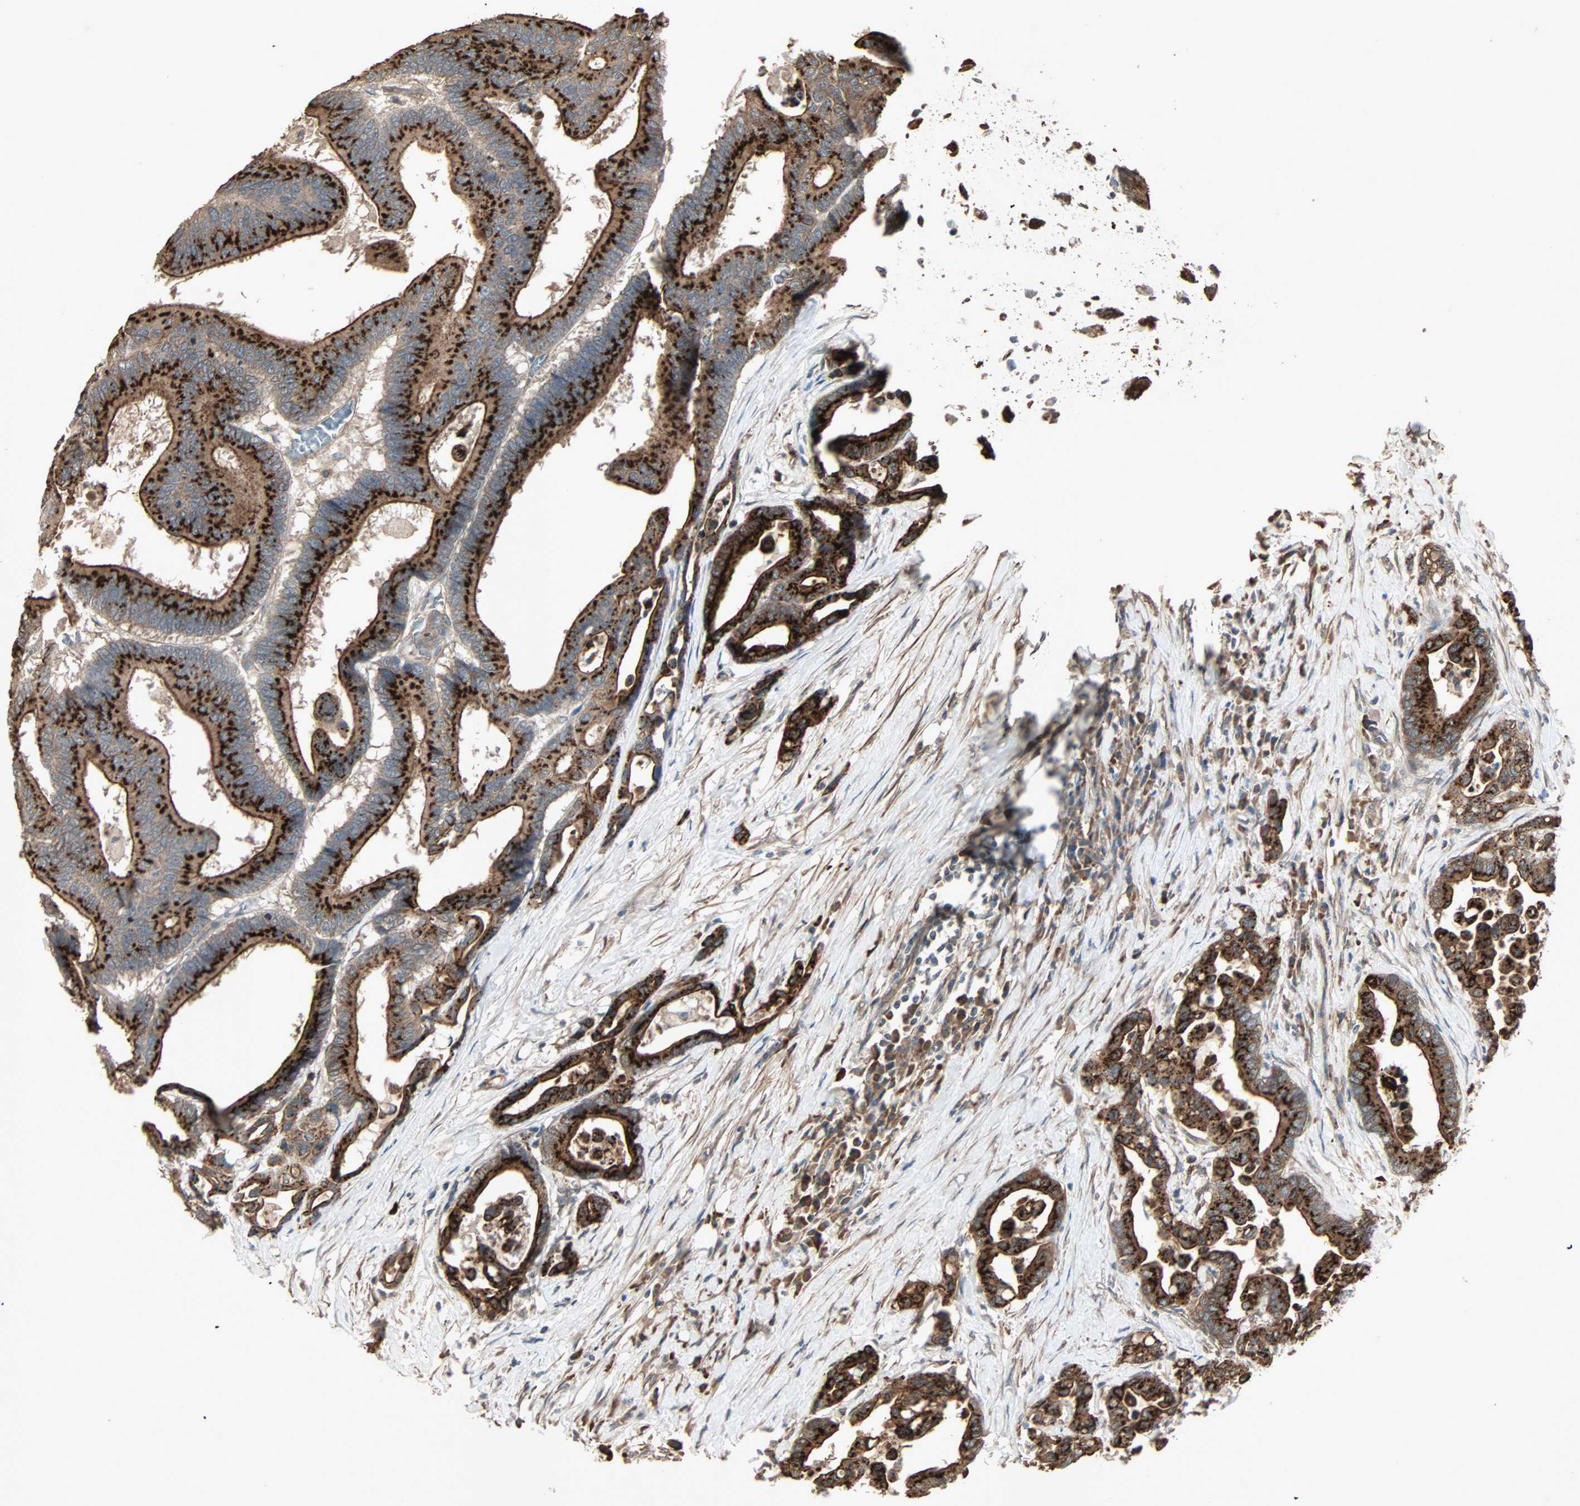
{"staining": {"intensity": "strong", "quantity": ">75%", "location": "cytoplasmic/membranous"}, "tissue": "colorectal cancer", "cell_type": "Tumor cells", "image_type": "cancer", "snomed": [{"axis": "morphology", "description": "Normal tissue, NOS"}, {"axis": "morphology", "description": "Adenocarcinoma, NOS"}, {"axis": "topography", "description": "Colon"}], "caption": "Approximately >75% of tumor cells in colorectal cancer display strong cytoplasmic/membranous protein staining as visualized by brown immunohistochemical staining.", "gene": "GALNT3", "patient": {"sex": "male", "age": 82}}